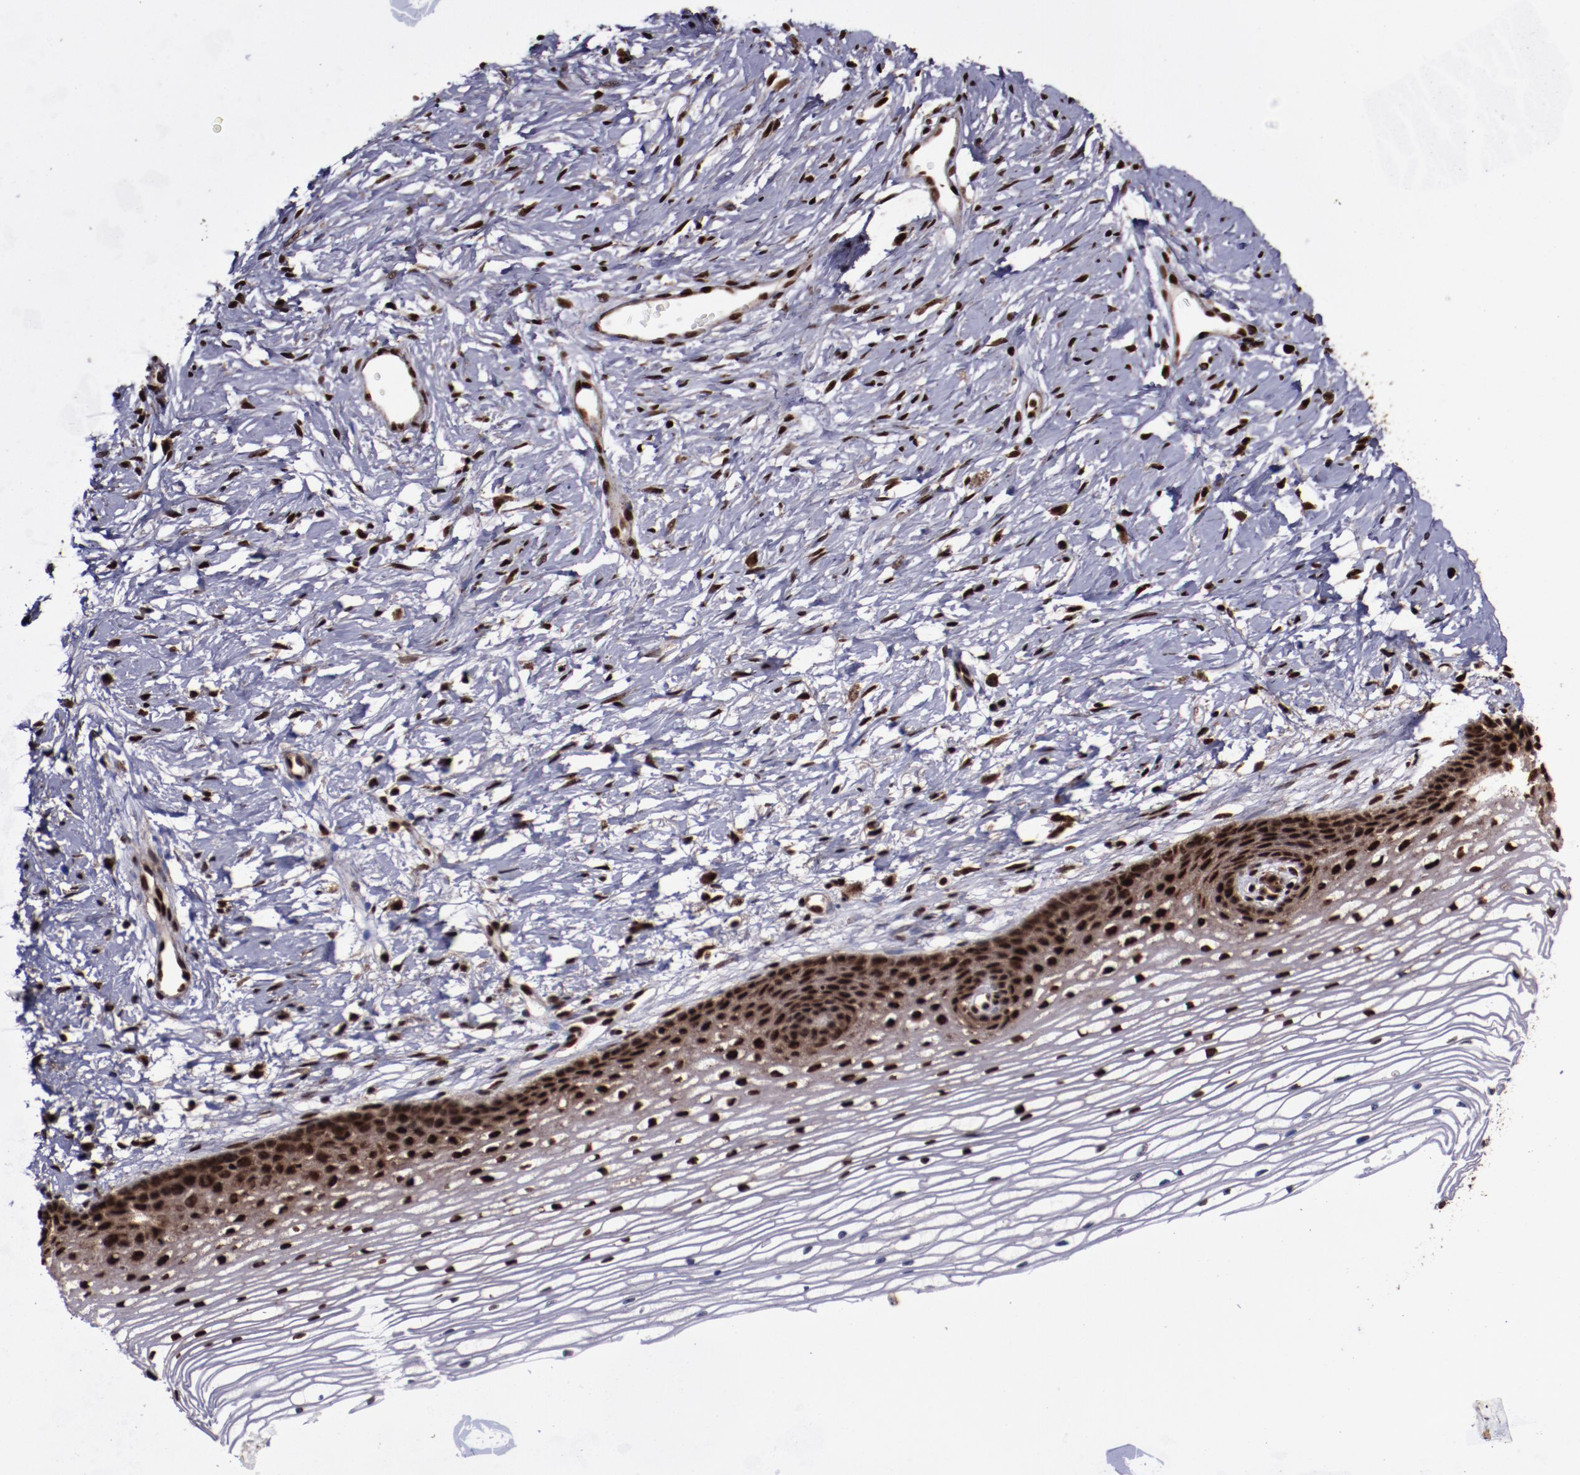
{"staining": {"intensity": "strong", "quantity": ">75%", "location": "nuclear"}, "tissue": "cervix", "cell_type": "Glandular cells", "image_type": "normal", "snomed": [{"axis": "morphology", "description": "Normal tissue, NOS"}, {"axis": "topography", "description": "Cervix"}], "caption": "Brown immunohistochemical staining in benign human cervix reveals strong nuclear positivity in approximately >75% of glandular cells.", "gene": "SNW1", "patient": {"sex": "female", "age": 77}}